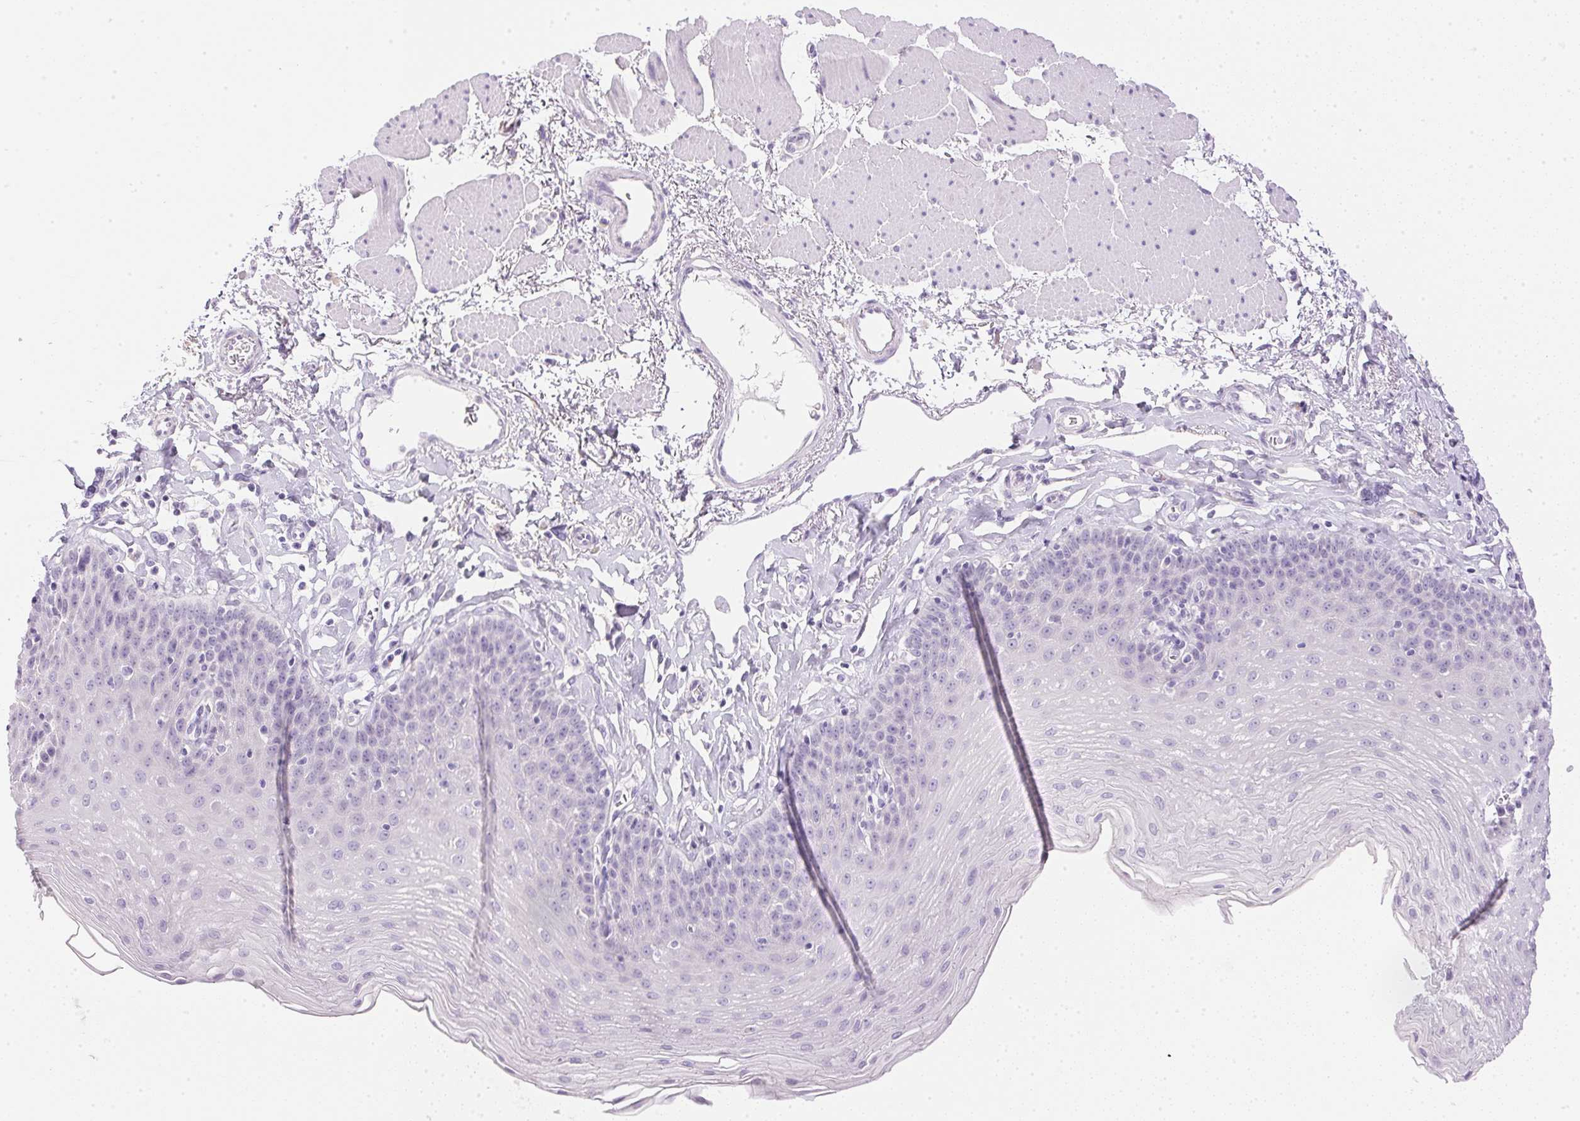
{"staining": {"intensity": "negative", "quantity": "none", "location": "none"}, "tissue": "esophagus", "cell_type": "Squamous epithelial cells", "image_type": "normal", "snomed": [{"axis": "morphology", "description": "Normal tissue, NOS"}, {"axis": "topography", "description": "Esophagus"}], "caption": "Immunohistochemistry (IHC) micrograph of unremarkable esophagus: esophagus stained with DAB (3,3'-diaminobenzidine) exhibits no significant protein staining in squamous epithelial cells. (DAB immunohistochemistry, high magnification).", "gene": "ATP6V1G3", "patient": {"sex": "female", "age": 81}}